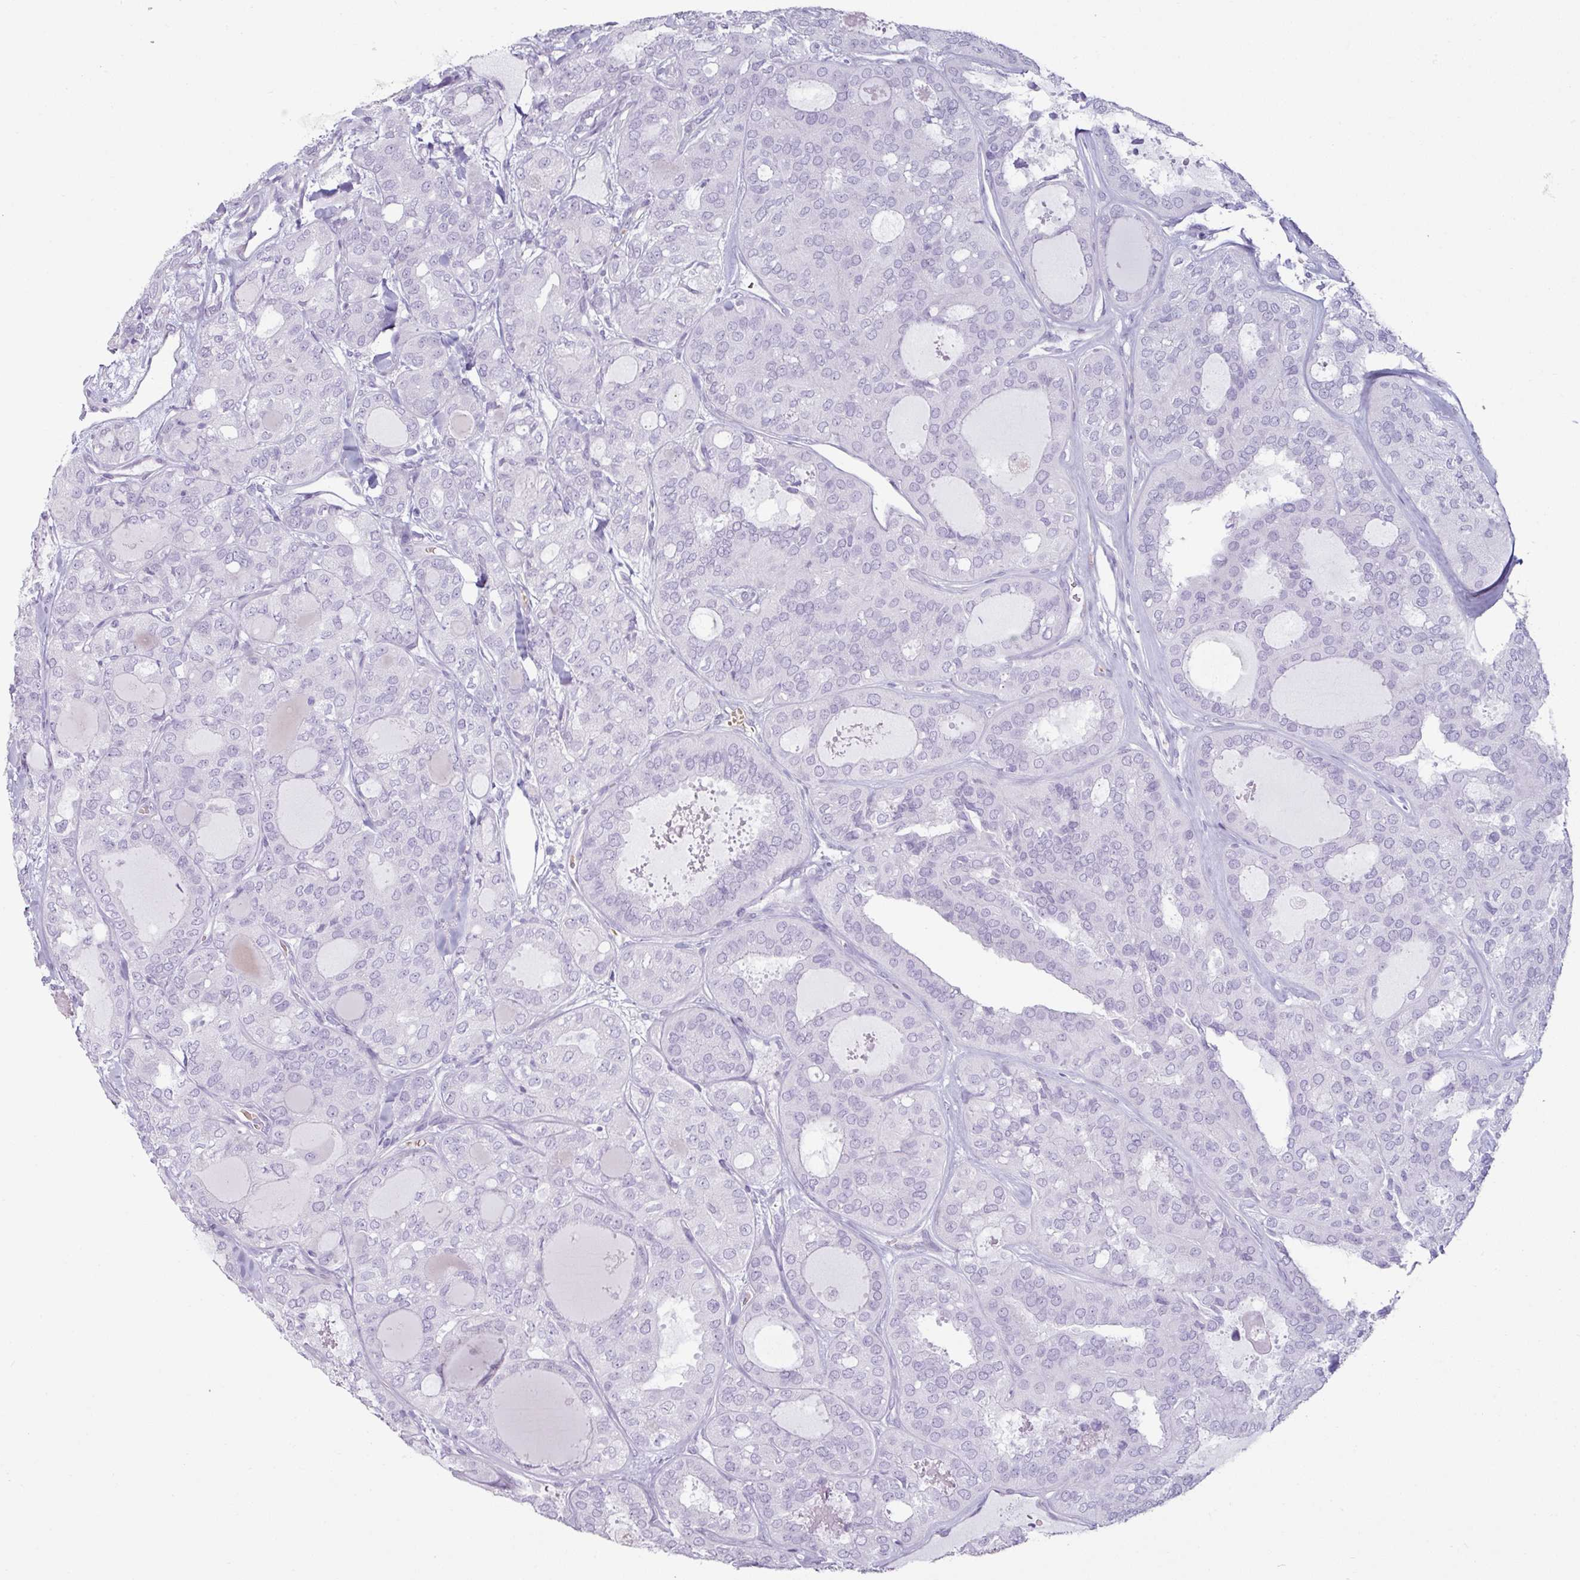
{"staining": {"intensity": "negative", "quantity": "none", "location": "none"}, "tissue": "thyroid cancer", "cell_type": "Tumor cells", "image_type": "cancer", "snomed": [{"axis": "morphology", "description": "Follicular adenoma carcinoma, NOS"}, {"axis": "topography", "description": "Thyroid gland"}], "caption": "An immunohistochemistry photomicrograph of follicular adenoma carcinoma (thyroid) is shown. There is no staining in tumor cells of follicular adenoma carcinoma (thyroid). The staining was performed using DAB to visualize the protein expression in brown, while the nuclei were stained in blue with hematoxylin (Magnification: 20x).", "gene": "CLCA1", "patient": {"sex": "male", "age": 75}}